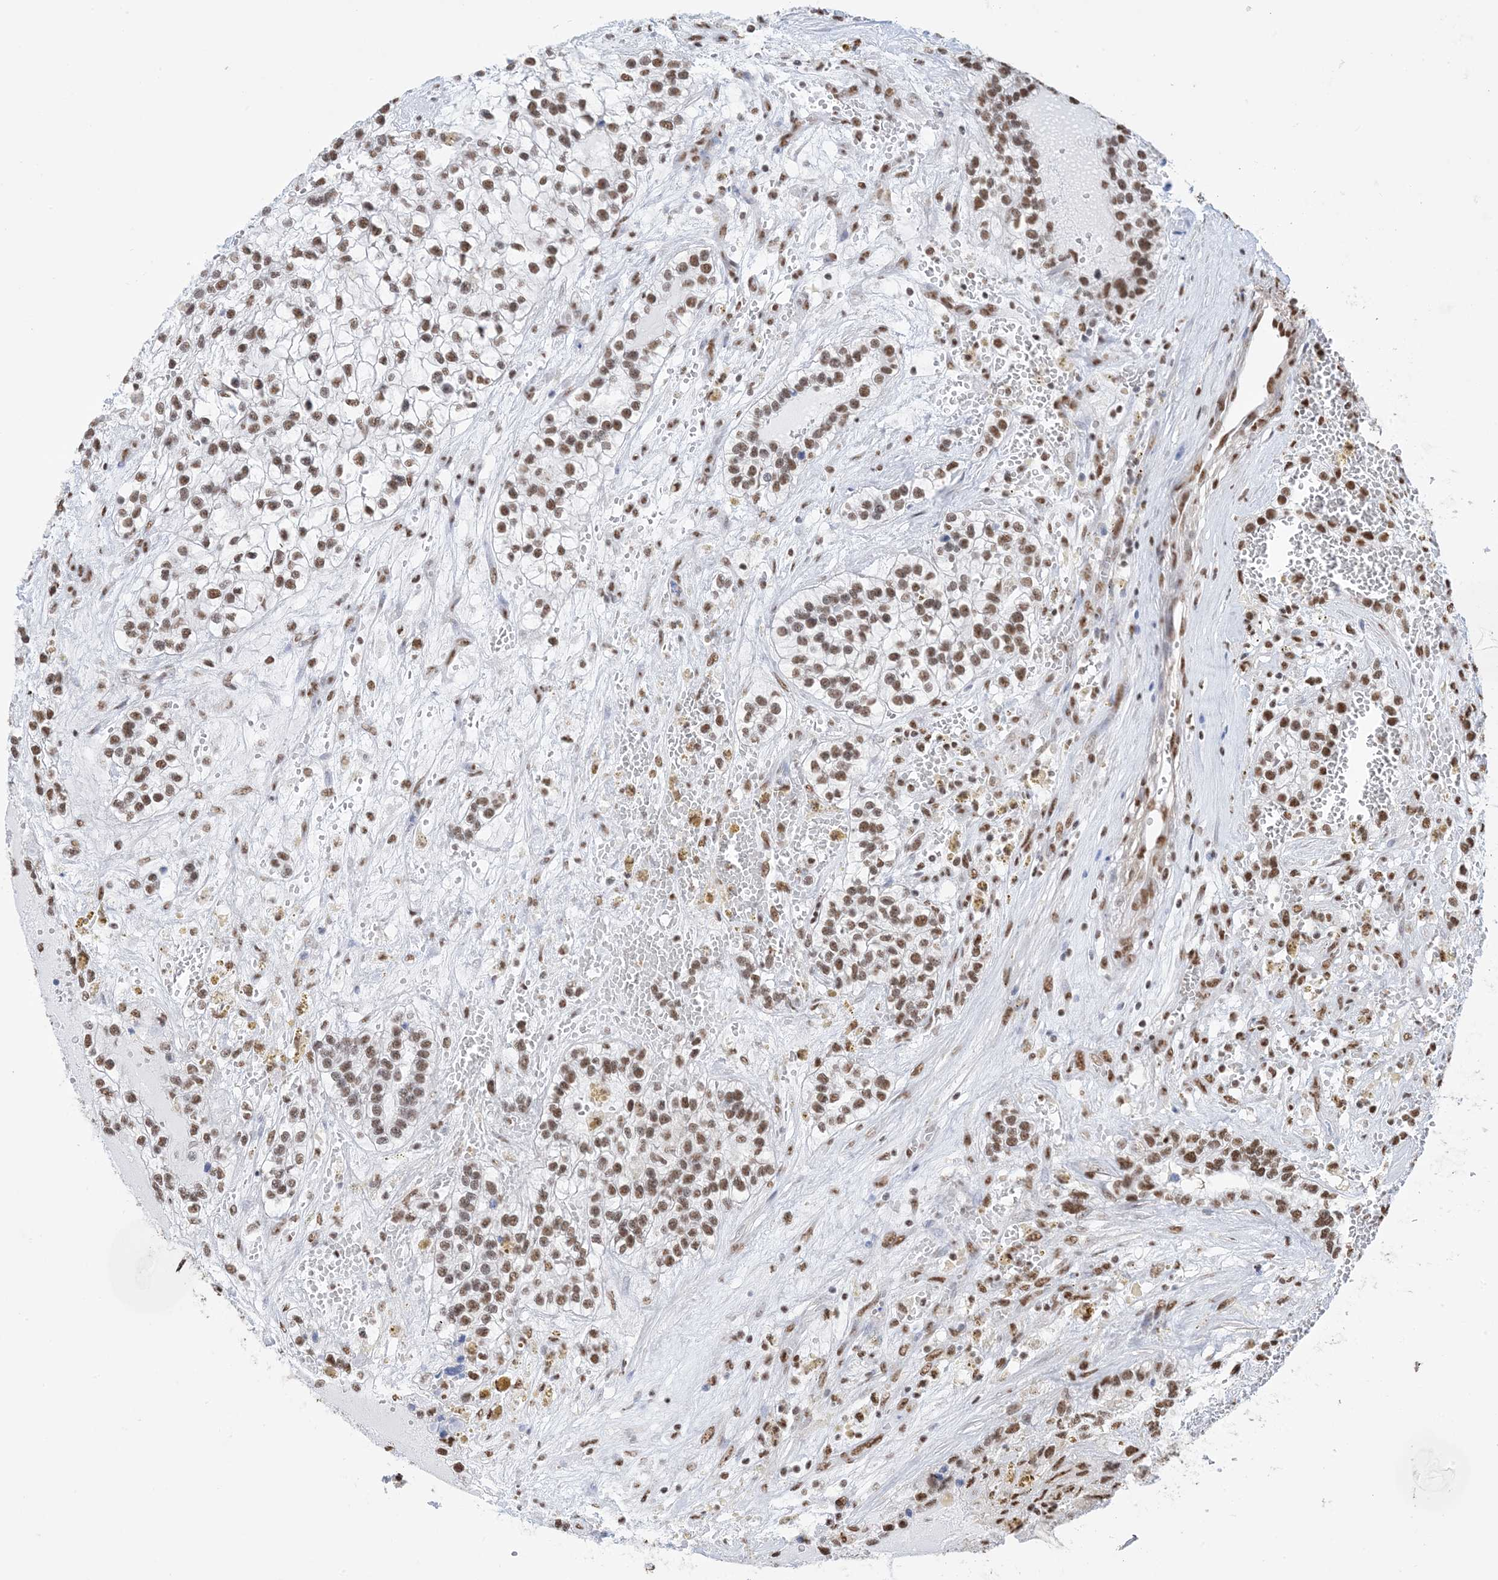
{"staining": {"intensity": "moderate", "quantity": ">75%", "location": "nuclear"}, "tissue": "renal cancer", "cell_type": "Tumor cells", "image_type": "cancer", "snomed": [{"axis": "morphology", "description": "Adenocarcinoma, NOS"}, {"axis": "topography", "description": "Kidney"}], "caption": "An image of human renal cancer stained for a protein reveals moderate nuclear brown staining in tumor cells.", "gene": "ZNF792", "patient": {"sex": "female", "age": 57}}